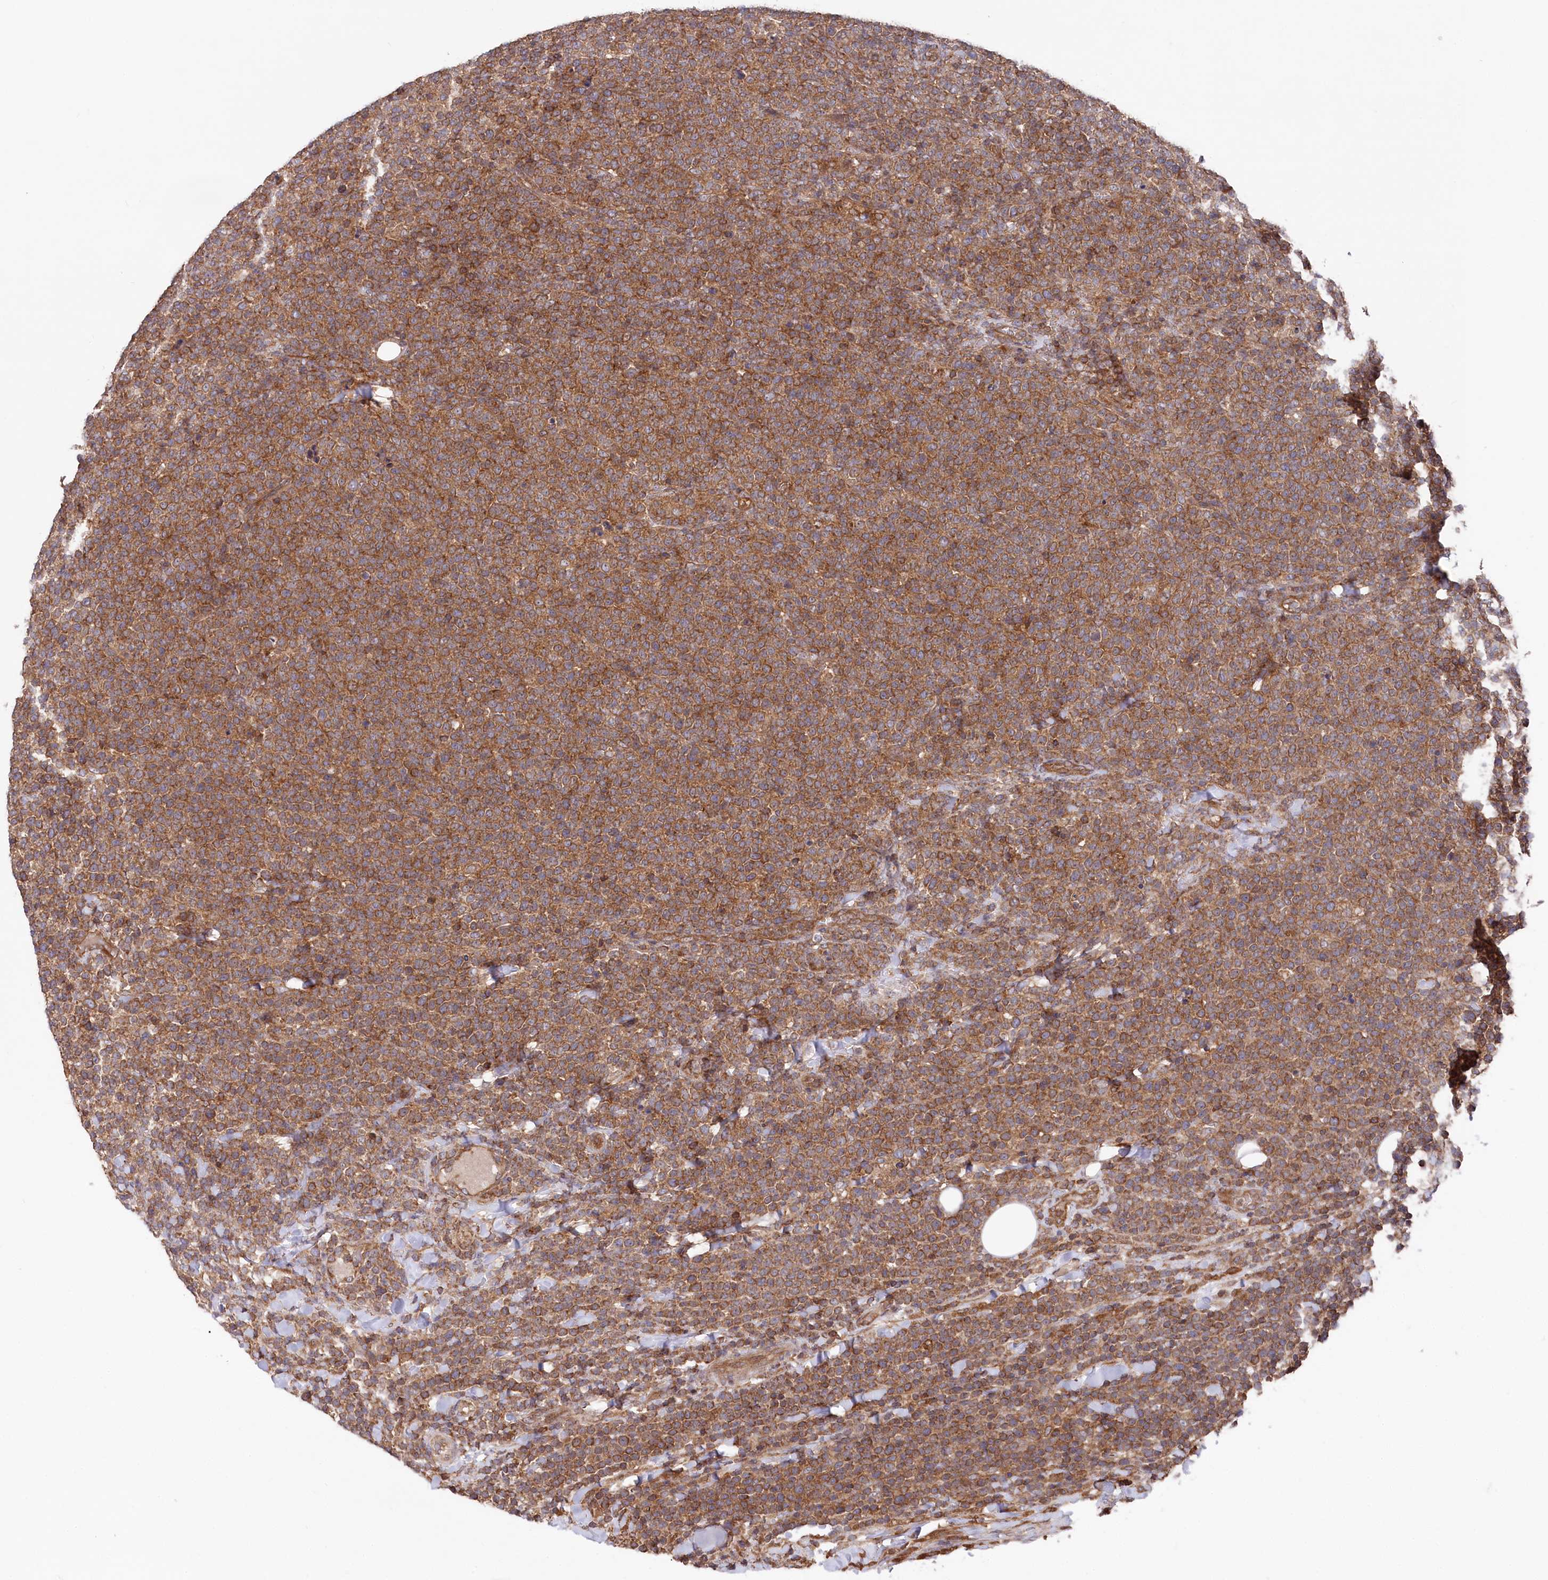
{"staining": {"intensity": "moderate", "quantity": ">75%", "location": "cytoplasmic/membranous"}, "tissue": "lymphoma", "cell_type": "Tumor cells", "image_type": "cancer", "snomed": [{"axis": "morphology", "description": "Malignant lymphoma, non-Hodgkin's type, High grade"}, {"axis": "topography", "description": "Lymph node"}], "caption": "A histopathology image of human lymphoma stained for a protein exhibits moderate cytoplasmic/membranous brown staining in tumor cells. The protein is shown in brown color, while the nuclei are stained blue.", "gene": "PPP1R21", "patient": {"sex": "male", "age": 61}}